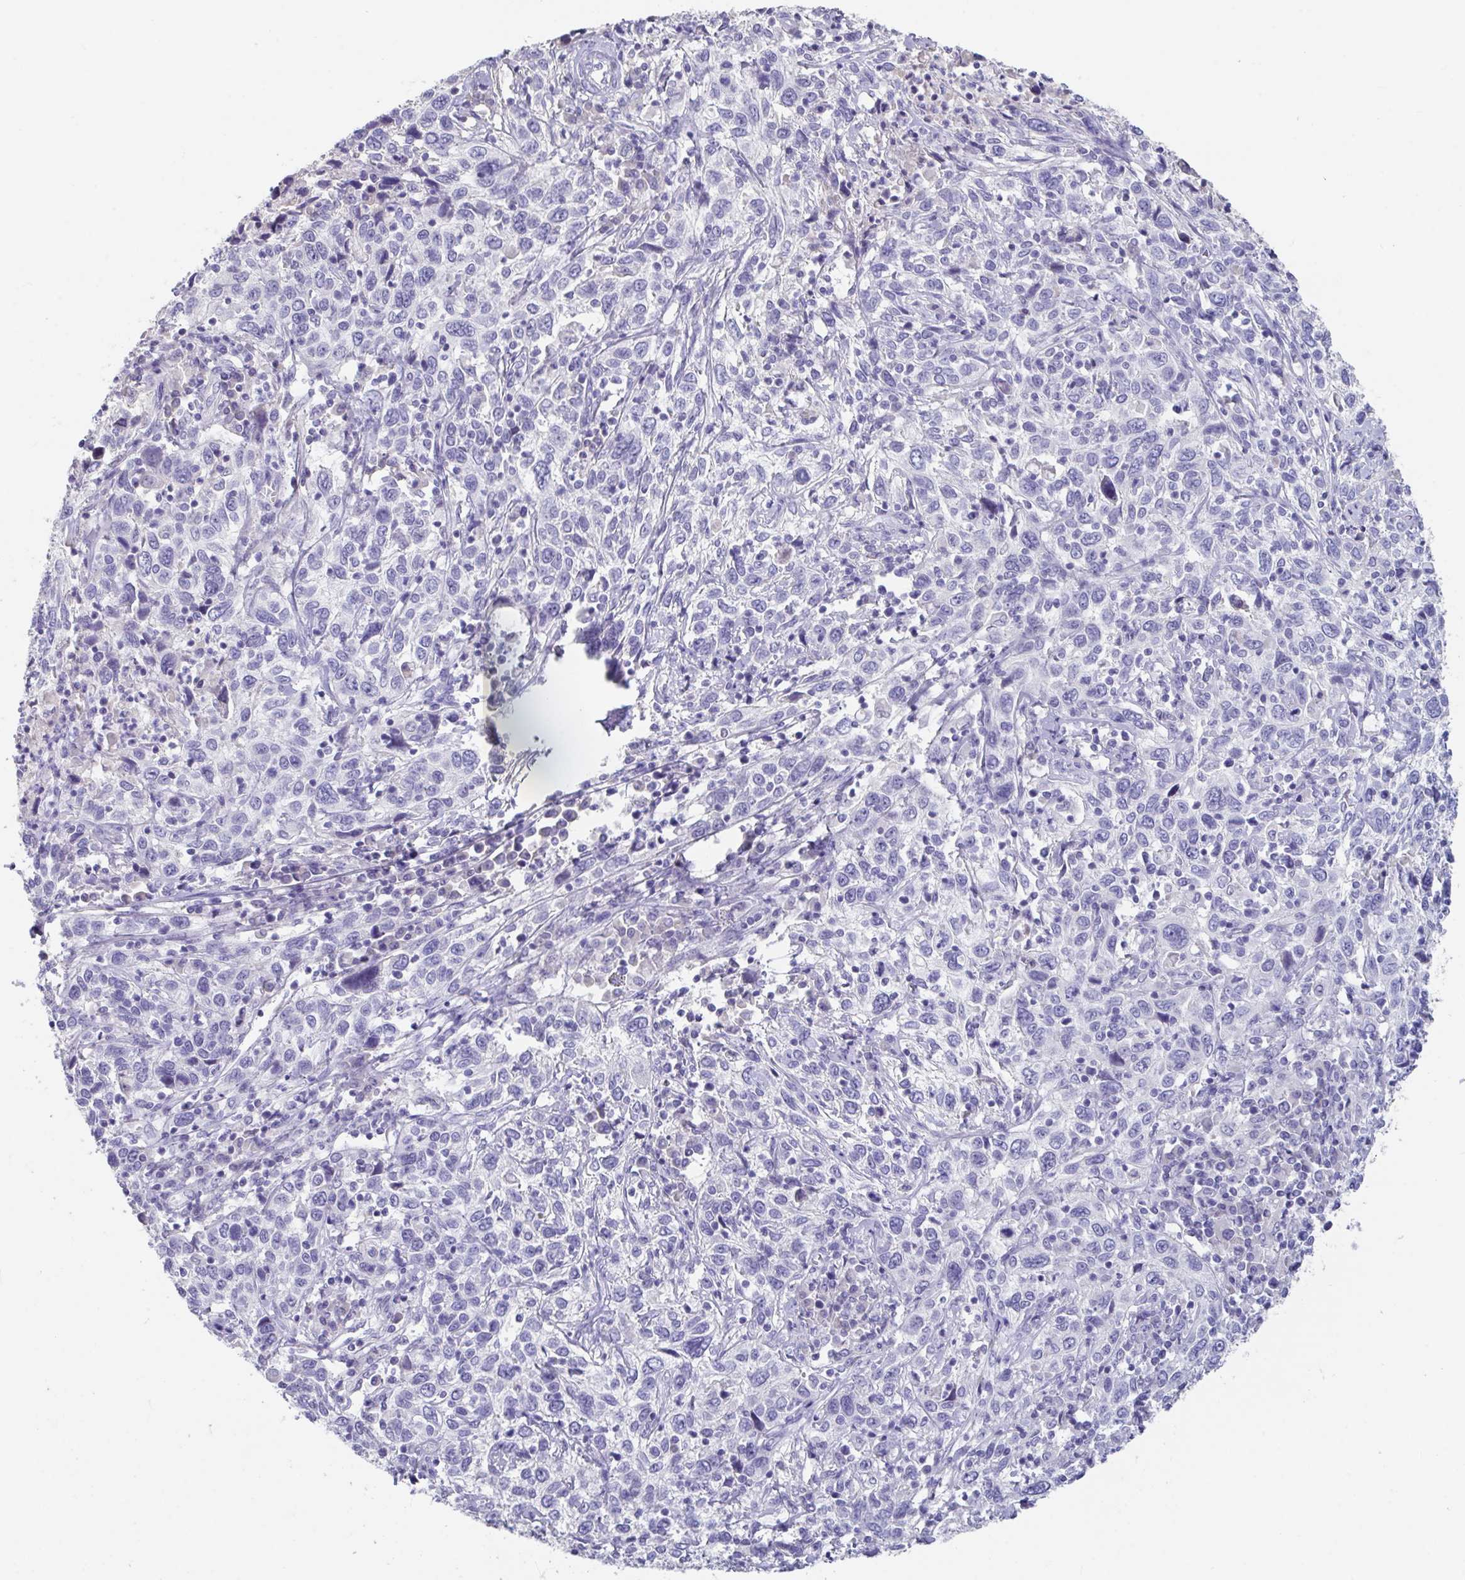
{"staining": {"intensity": "negative", "quantity": "none", "location": "none"}, "tissue": "cervical cancer", "cell_type": "Tumor cells", "image_type": "cancer", "snomed": [{"axis": "morphology", "description": "Squamous cell carcinoma, NOS"}, {"axis": "topography", "description": "Cervix"}], "caption": "DAB immunohistochemical staining of squamous cell carcinoma (cervical) demonstrates no significant staining in tumor cells.", "gene": "SLC44A4", "patient": {"sex": "female", "age": 46}}